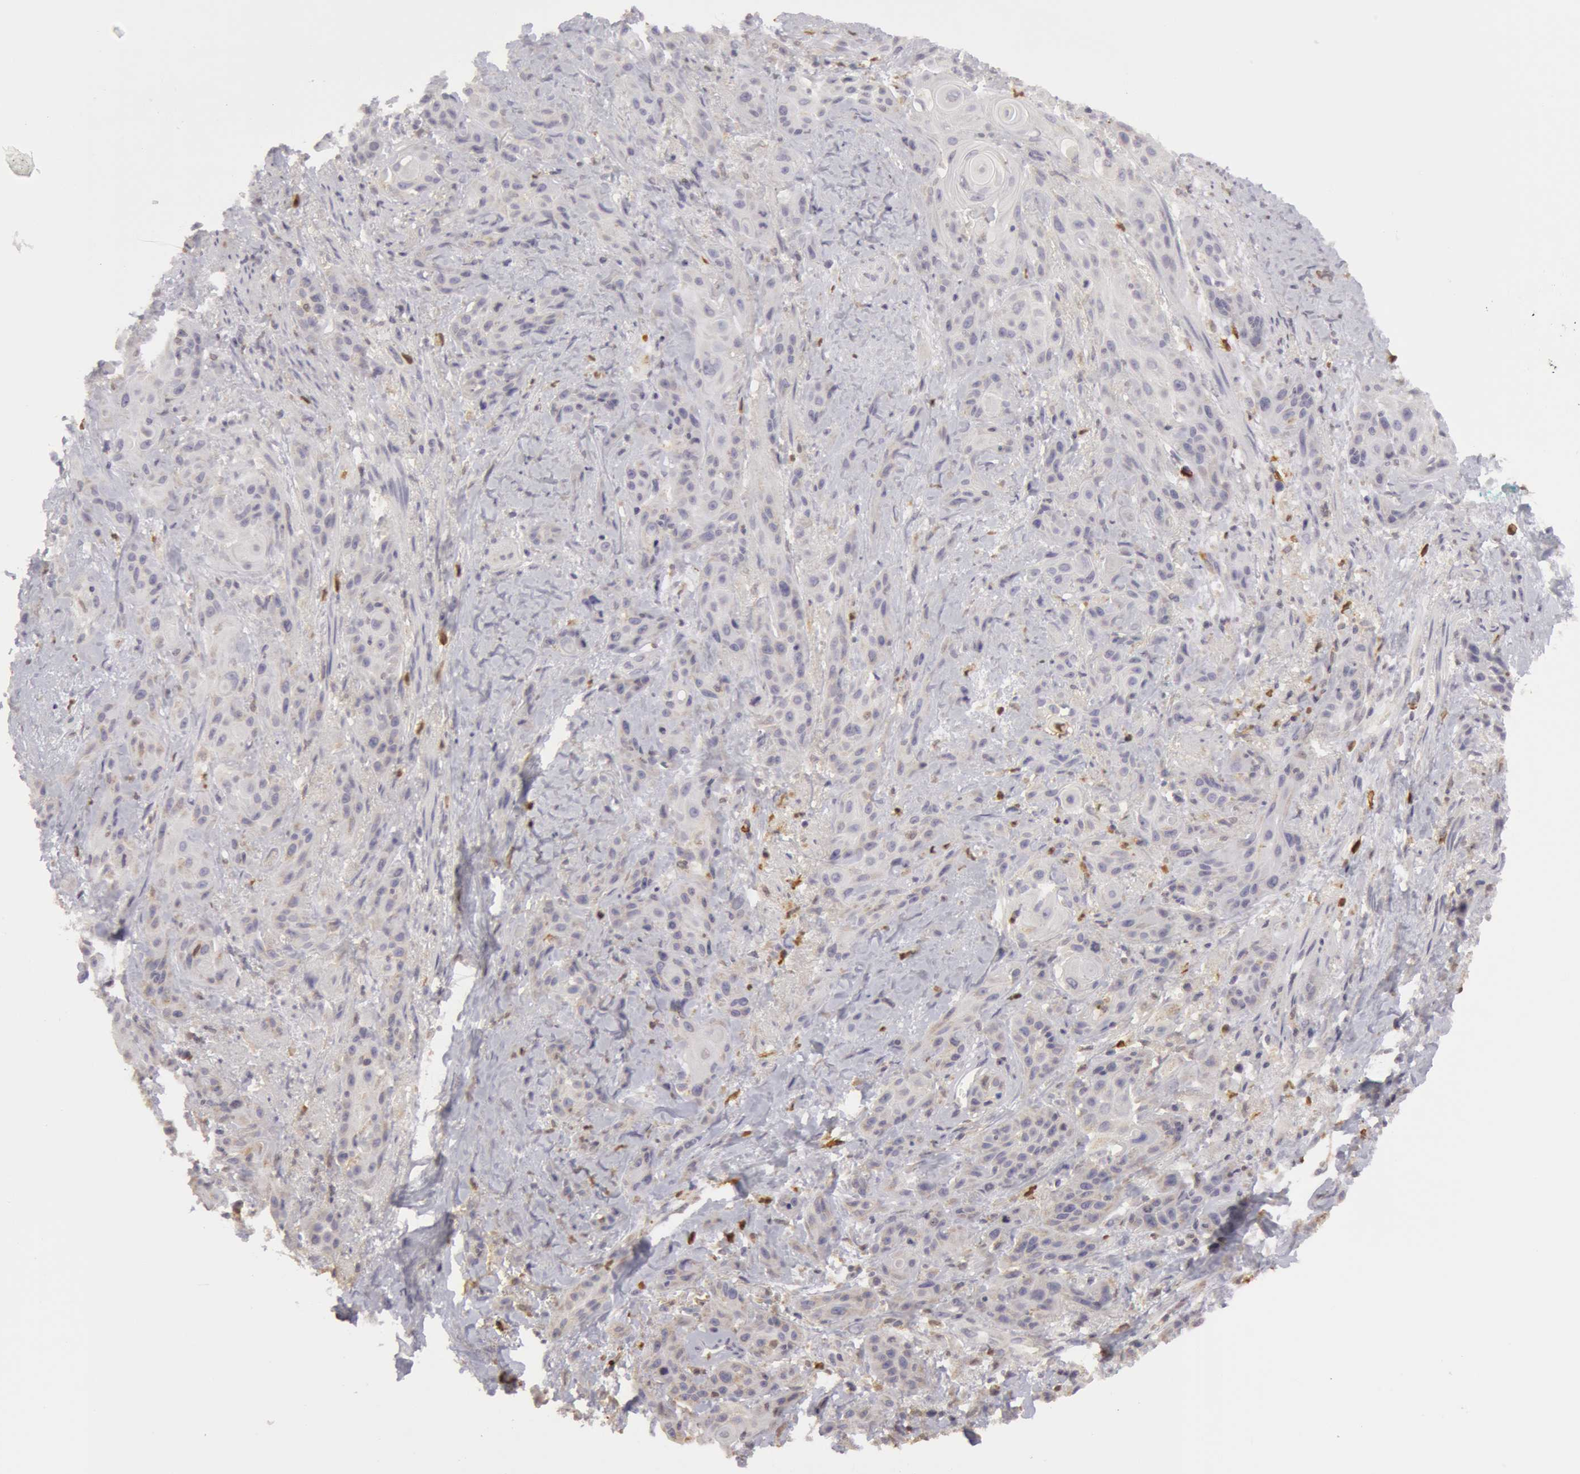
{"staining": {"intensity": "weak", "quantity": "<25%", "location": "cytoplasmic/membranous"}, "tissue": "skin cancer", "cell_type": "Tumor cells", "image_type": "cancer", "snomed": [{"axis": "morphology", "description": "Squamous cell carcinoma, NOS"}, {"axis": "topography", "description": "Skin"}, {"axis": "topography", "description": "Anal"}], "caption": "The image demonstrates no significant expression in tumor cells of skin cancer (squamous cell carcinoma). Nuclei are stained in blue.", "gene": "CAT", "patient": {"sex": "male", "age": 64}}